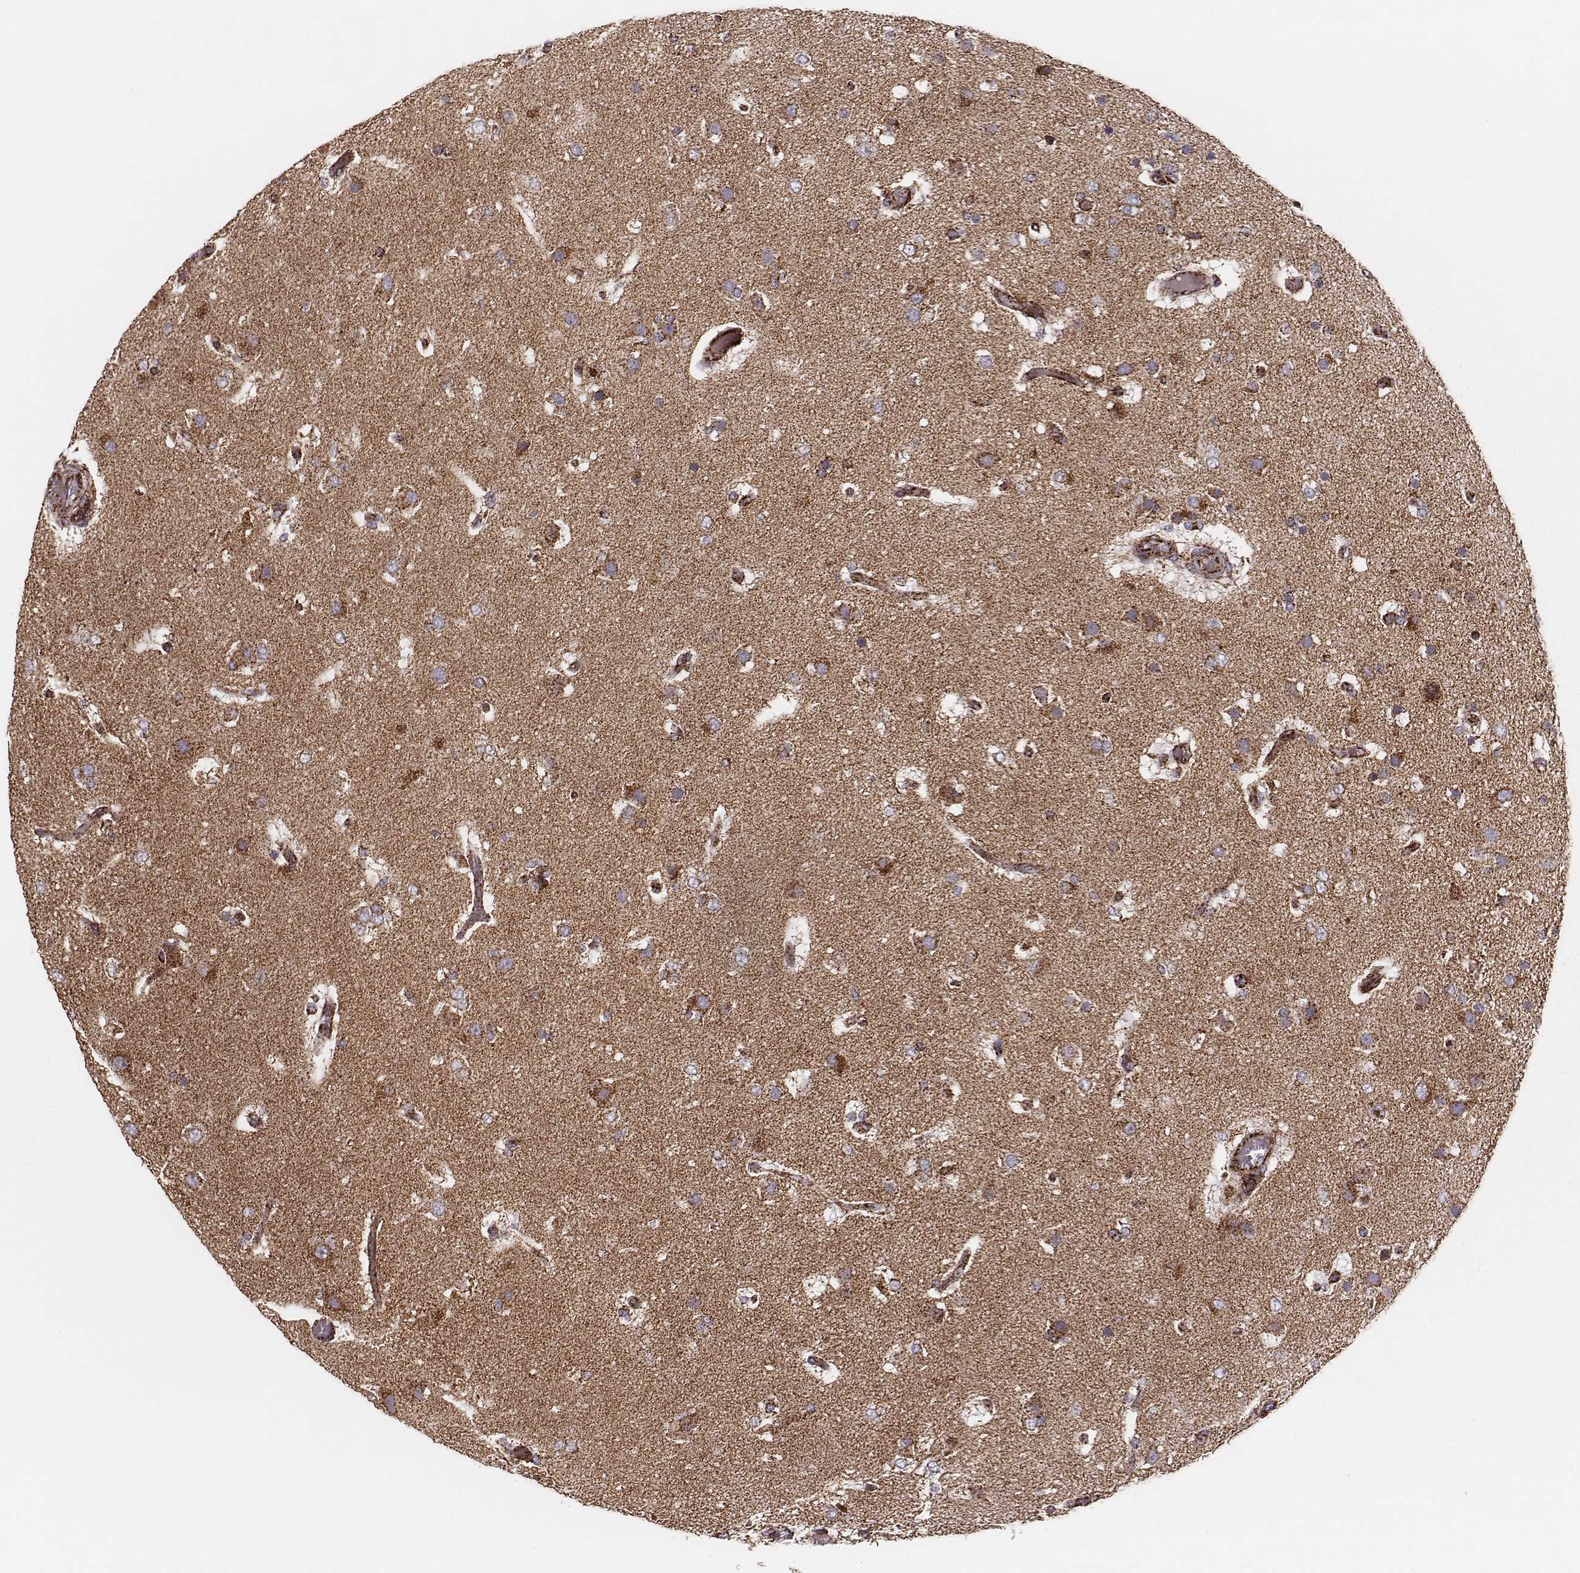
{"staining": {"intensity": "moderate", "quantity": "25%-75%", "location": "cytoplasmic/membranous"}, "tissue": "glioma", "cell_type": "Tumor cells", "image_type": "cancer", "snomed": [{"axis": "morphology", "description": "Glioma, malignant, High grade"}, {"axis": "topography", "description": "Brain"}], "caption": "Immunohistochemical staining of human high-grade glioma (malignant) displays medium levels of moderate cytoplasmic/membranous protein positivity in approximately 25%-75% of tumor cells. Ihc stains the protein of interest in brown and the nuclei are stained blue.", "gene": "TUFM", "patient": {"sex": "female", "age": 63}}